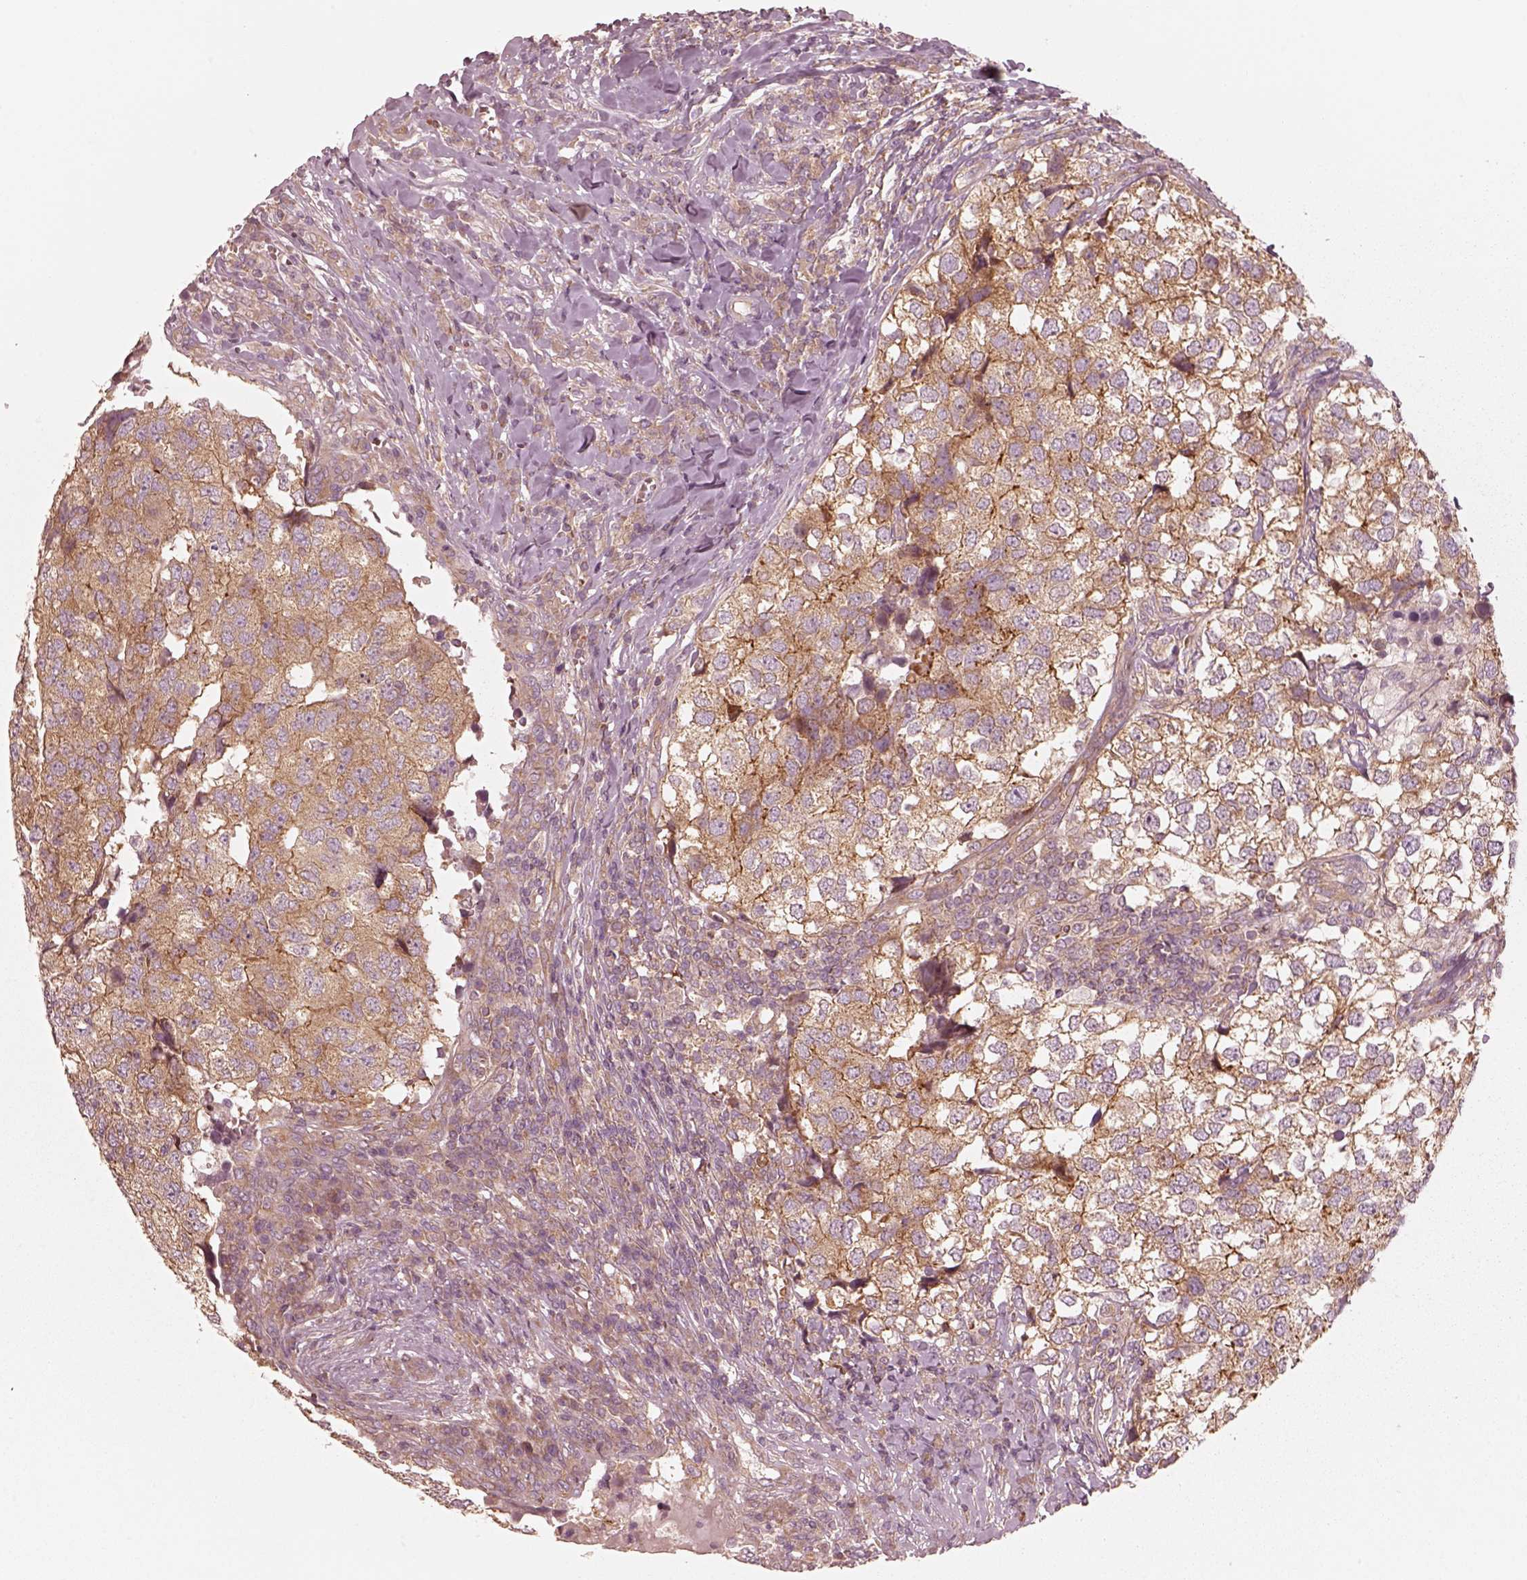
{"staining": {"intensity": "moderate", "quantity": ">75%", "location": "cytoplasmic/membranous"}, "tissue": "breast cancer", "cell_type": "Tumor cells", "image_type": "cancer", "snomed": [{"axis": "morphology", "description": "Duct carcinoma"}, {"axis": "topography", "description": "Breast"}], "caption": "Protein staining of breast cancer (infiltrating ductal carcinoma) tissue displays moderate cytoplasmic/membranous staining in approximately >75% of tumor cells.", "gene": "CNOT2", "patient": {"sex": "female", "age": 30}}